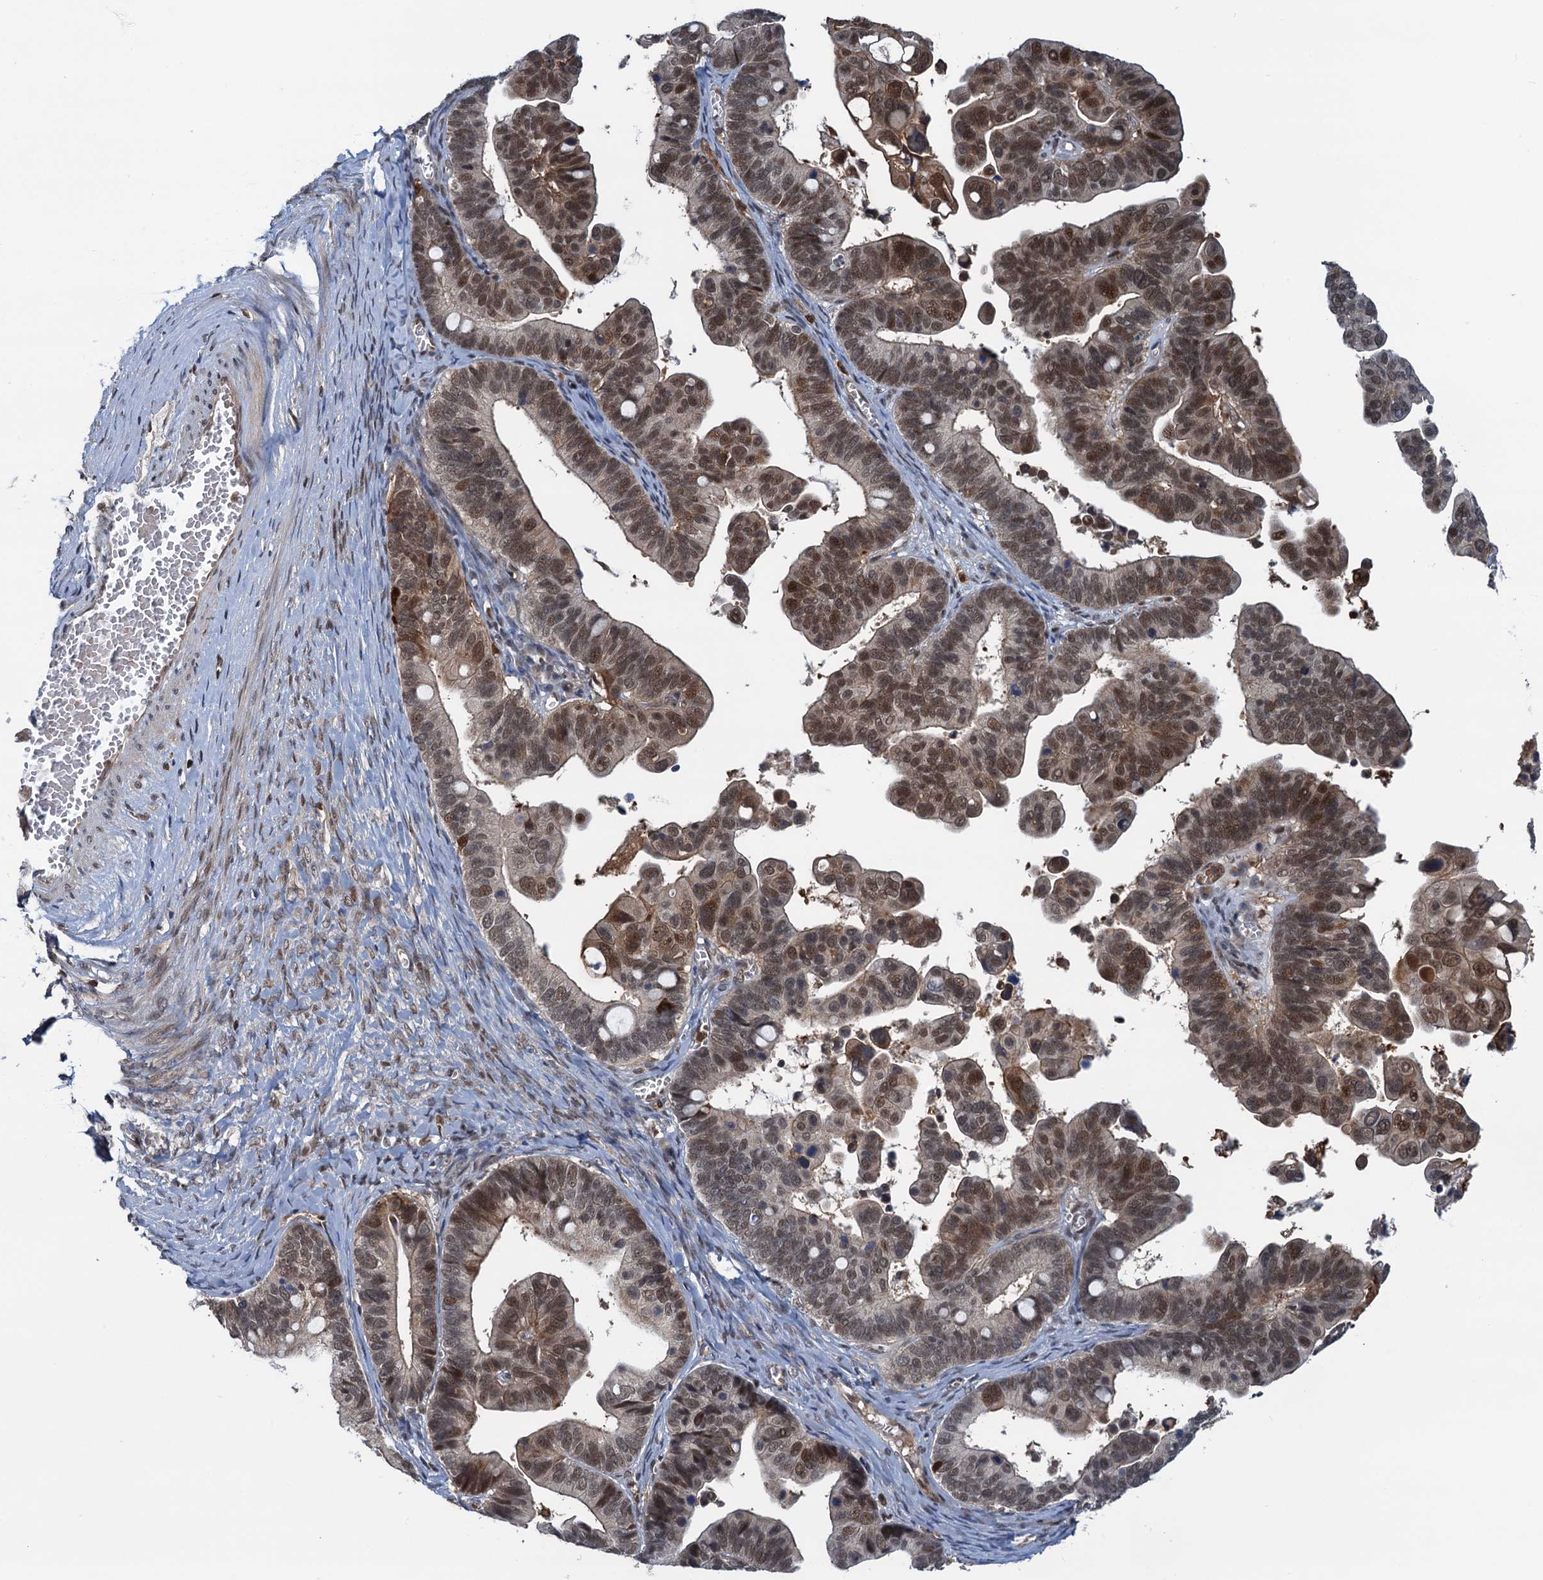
{"staining": {"intensity": "moderate", "quantity": "25%-75%", "location": "nuclear"}, "tissue": "ovarian cancer", "cell_type": "Tumor cells", "image_type": "cancer", "snomed": [{"axis": "morphology", "description": "Cystadenocarcinoma, serous, NOS"}, {"axis": "topography", "description": "Ovary"}], "caption": "Tumor cells demonstrate medium levels of moderate nuclear expression in about 25%-75% of cells in human ovarian serous cystadenocarcinoma.", "gene": "ZNF609", "patient": {"sex": "female", "age": 56}}